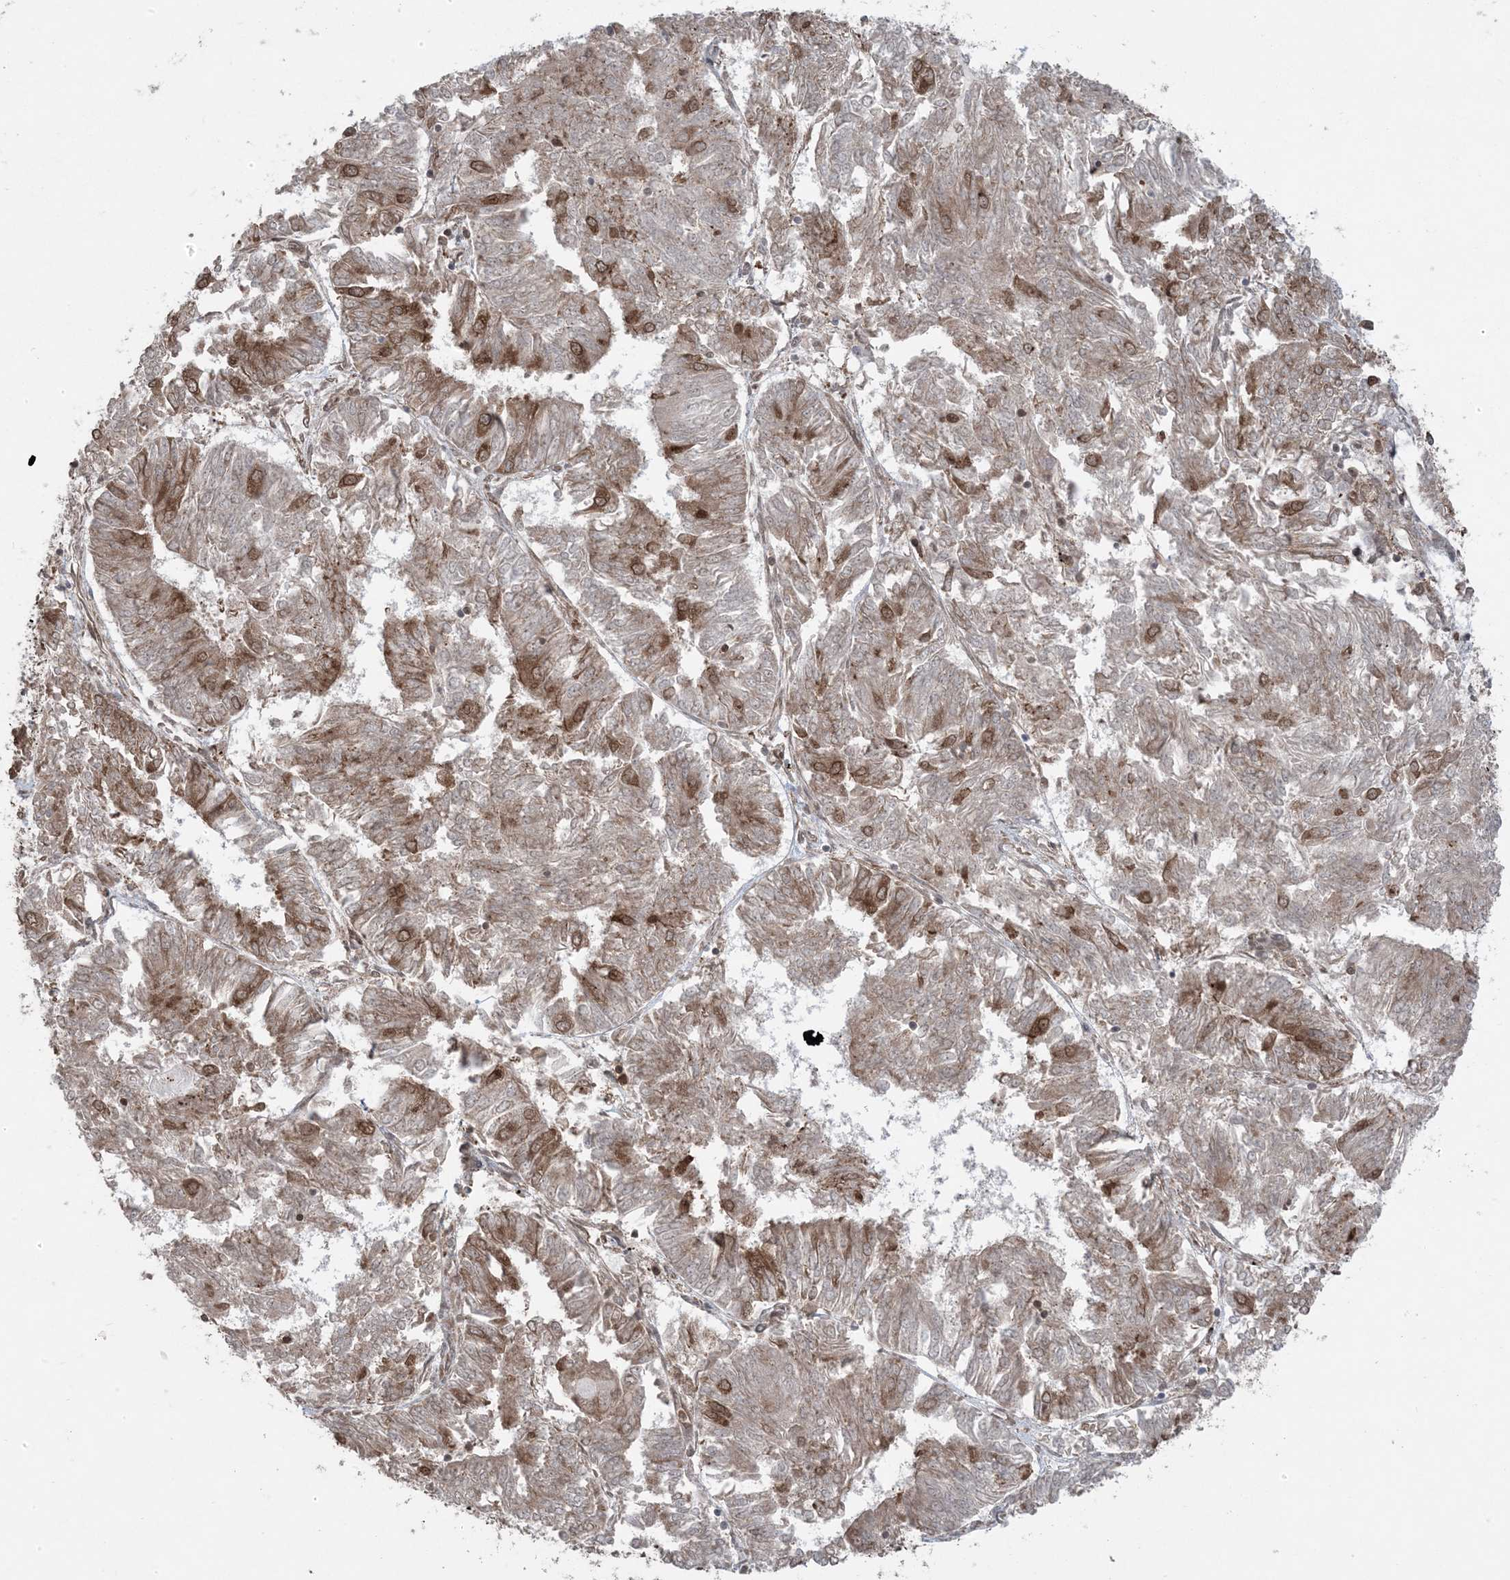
{"staining": {"intensity": "moderate", "quantity": "25%-75%", "location": "cytoplasmic/membranous"}, "tissue": "endometrial cancer", "cell_type": "Tumor cells", "image_type": "cancer", "snomed": [{"axis": "morphology", "description": "Adenocarcinoma, NOS"}, {"axis": "topography", "description": "Endometrium"}], "caption": "A high-resolution photomicrograph shows immunohistochemistry staining of adenocarcinoma (endometrial), which shows moderate cytoplasmic/membranous staining in approximately 25%-75% of tumor cells.", "gene": "DDX19B", "patient": {"sex": "female", "age": 58}}